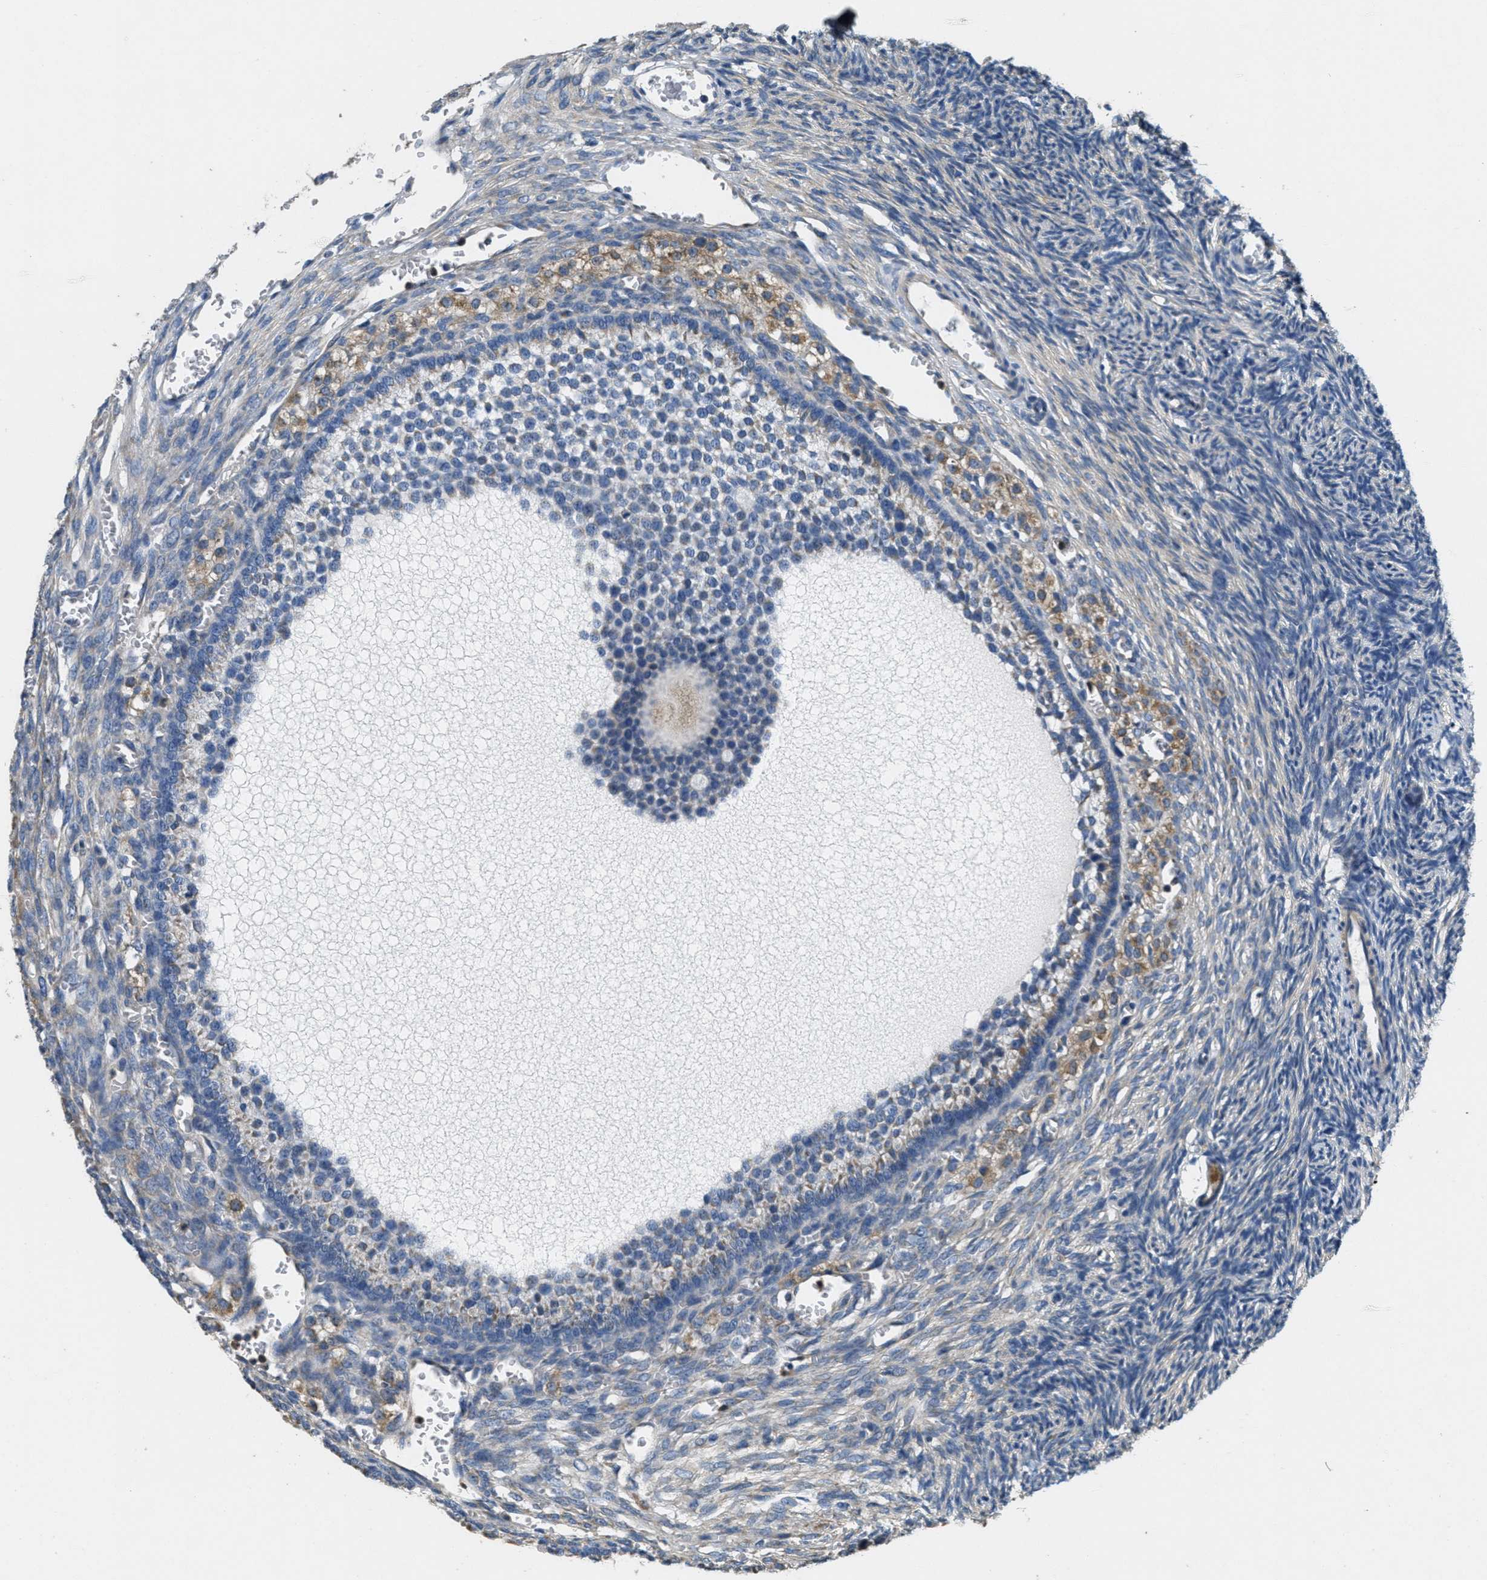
{"staining": {"intensity": "negative", "quantity": "none", "location": "none"}, "tissue": "ovary", "cell_type": "Follicle cells", "image_type": "normal", "snomed": [{"axis": "morphology", "description": "Normal tissue, NOS"}, {"axis": "topography", "description": "Ovary"}], "caption": "The photomicrograph demonstrates no significant expression in follicle cells of ovary. The staining was performed using DAB to visualize the protein expression in brown, while the nuclei were stained in blue with hematoxylin (Magnification: 20x).", "gene": "TOMM70", "patient": {"sex": "female", "age": 27}}